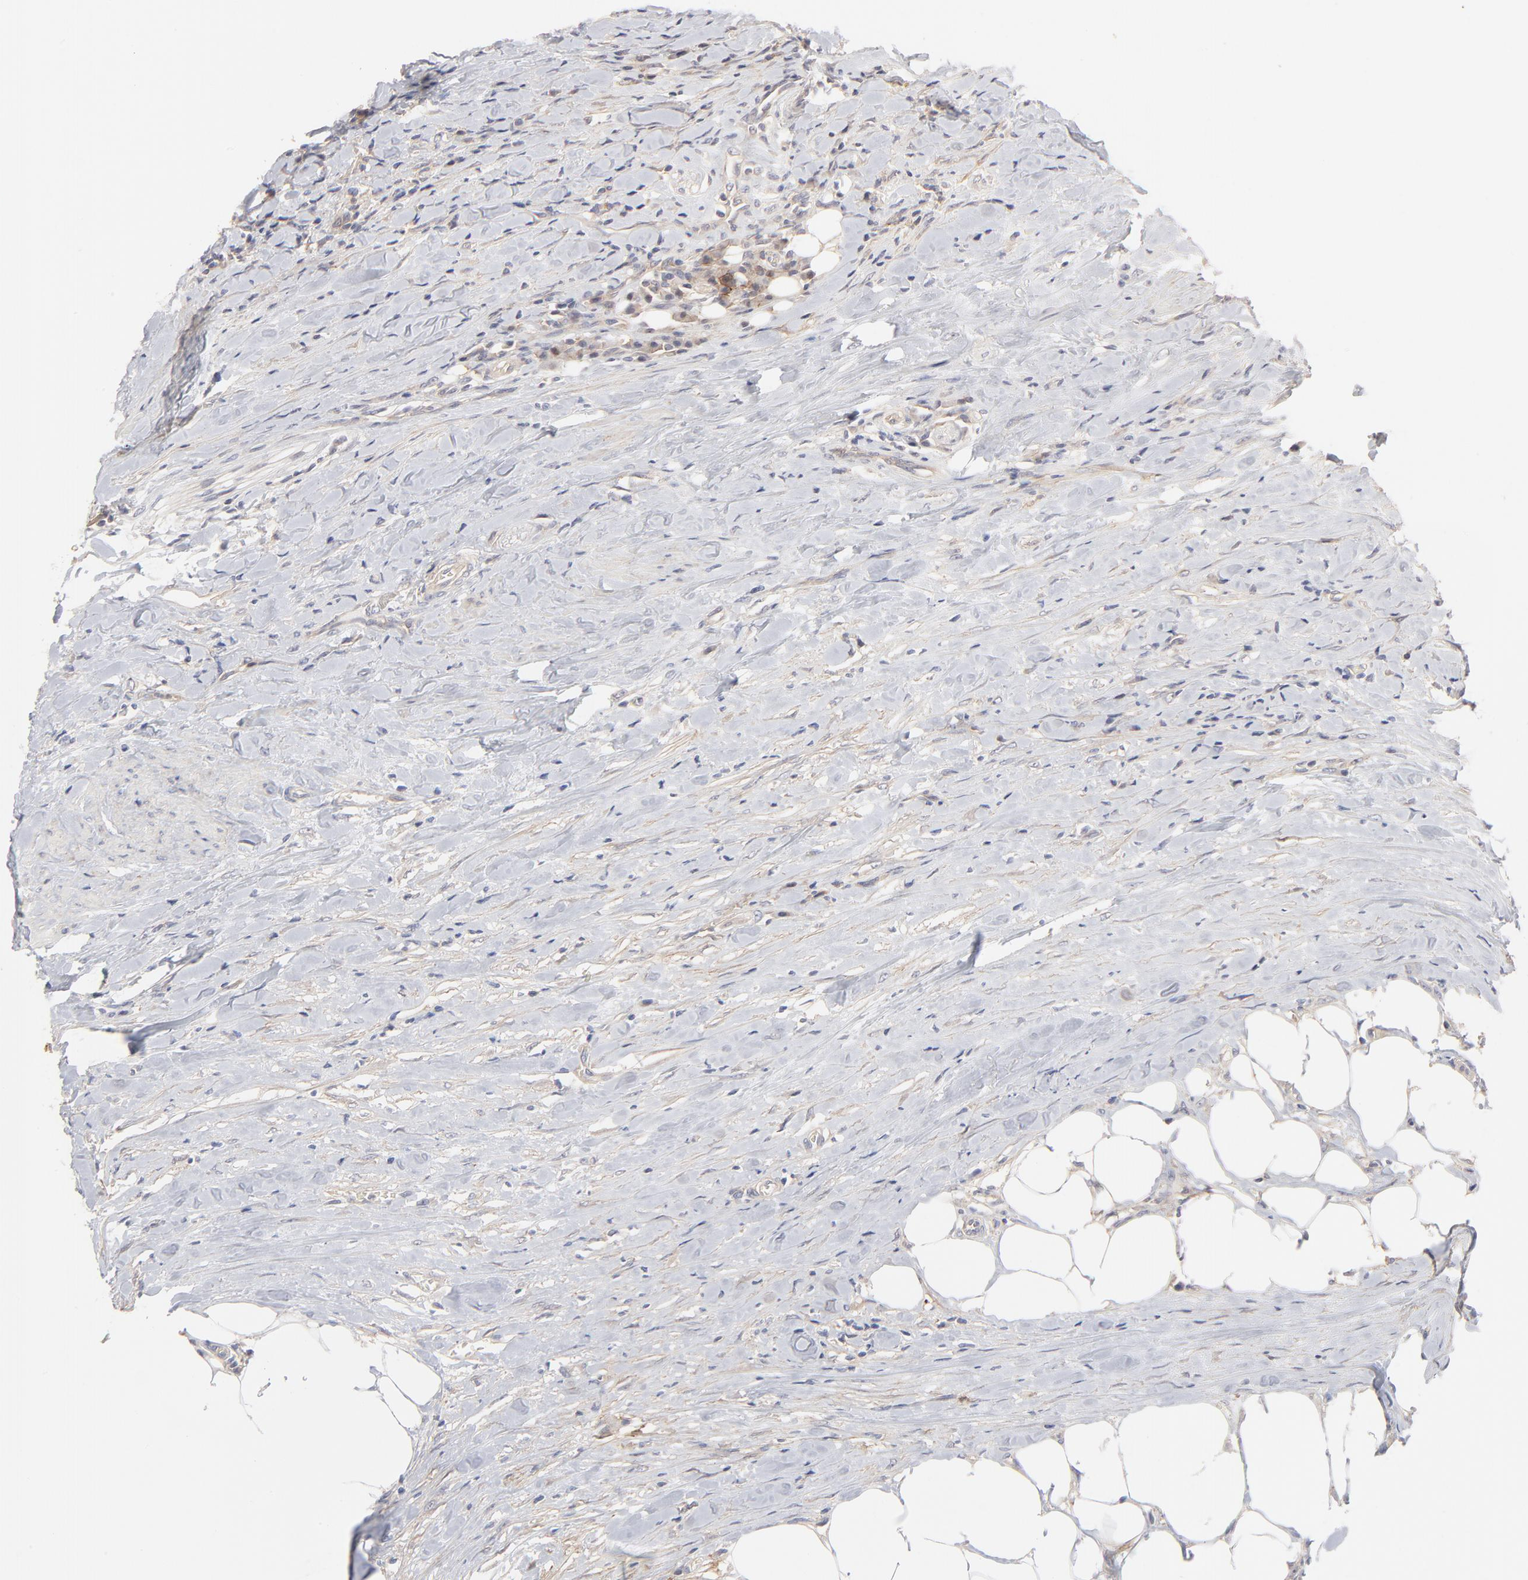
{"staining": {"intensity": "moderate", "quantity": ">75%", "location": "cytoplasmic/membranous"}, "tissue": "urothelial cancer", "cell_type": "Tumor cells", "image_type": "cancer", "snomed": [{"axis": "morphology", "description": "Urothelial carcinoma, High grade"}, {"axis": "topography", "description": "Urinary bladder"}], "caption": "This is an image of immunohistochemistry (IHC) staining of urothelial cancer, which shows moderate positivity in the cytoplasmic/membranous of tumor cells.", "gene": "SLC16A1", "patient": {"sex": "male", "age": 61}}